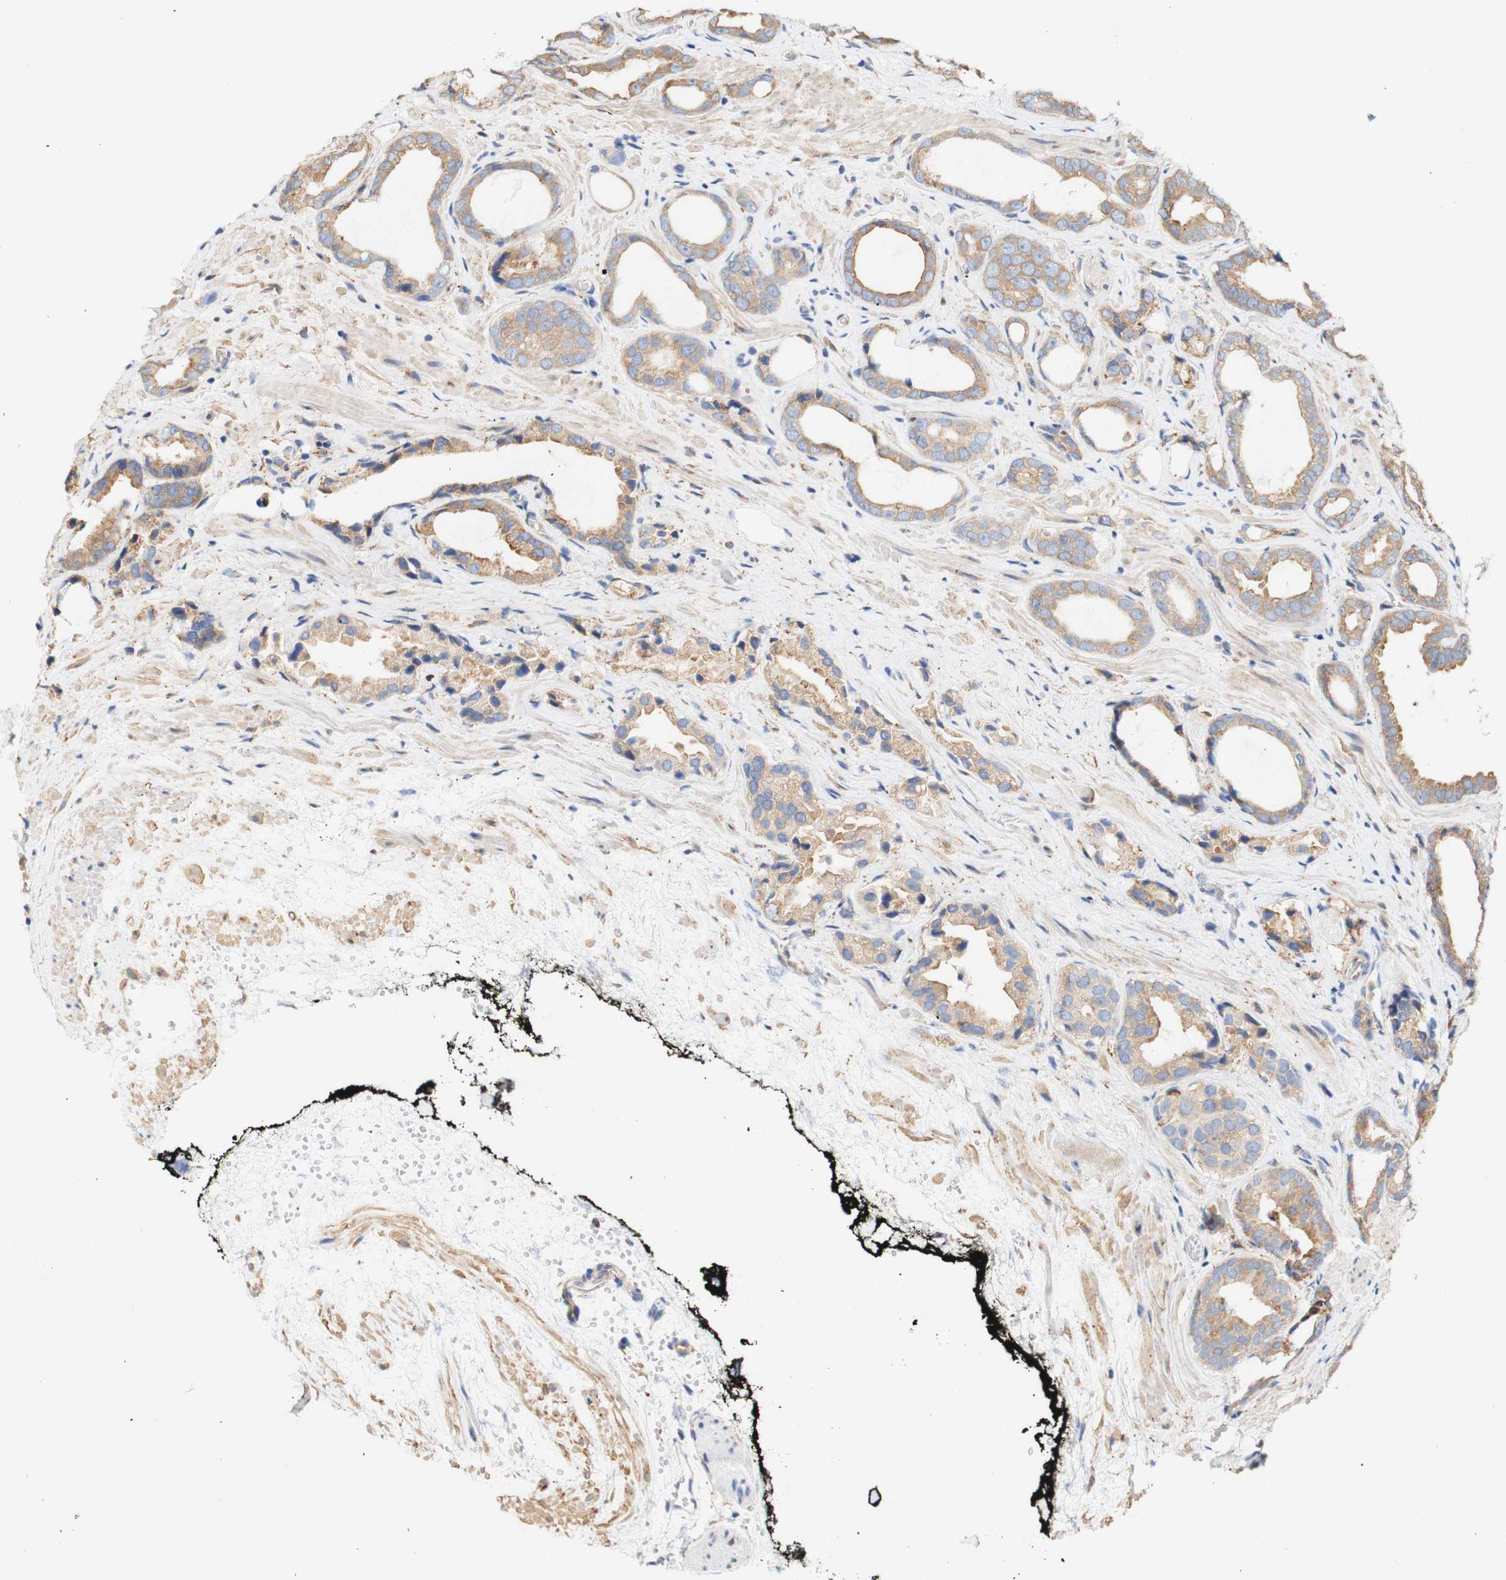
{"staining": {"intensity": "moderate", "quantity": ">75%", "location": "cytoplasmic/membranous"}, "tissue": "prostate cancer", "cell_type": "Tumor cells", "image_type": "cancer", "snomed": [{"axis": "morphology", "description": "Adenocarcinoma, Low grade"}, {"axis": "topography", "description": "Prostate"}], "caption": "A micrograph of human prostate low-grade adenocarcinoma stained for a protein reveals moderate cytoplasmic/membranous brown staining in tumor cells. (Brightfield microscopy of DAB IHC at high magnification).", "gene": "EIF2AK4", "patient": {"sex": "male", "age": 60}}